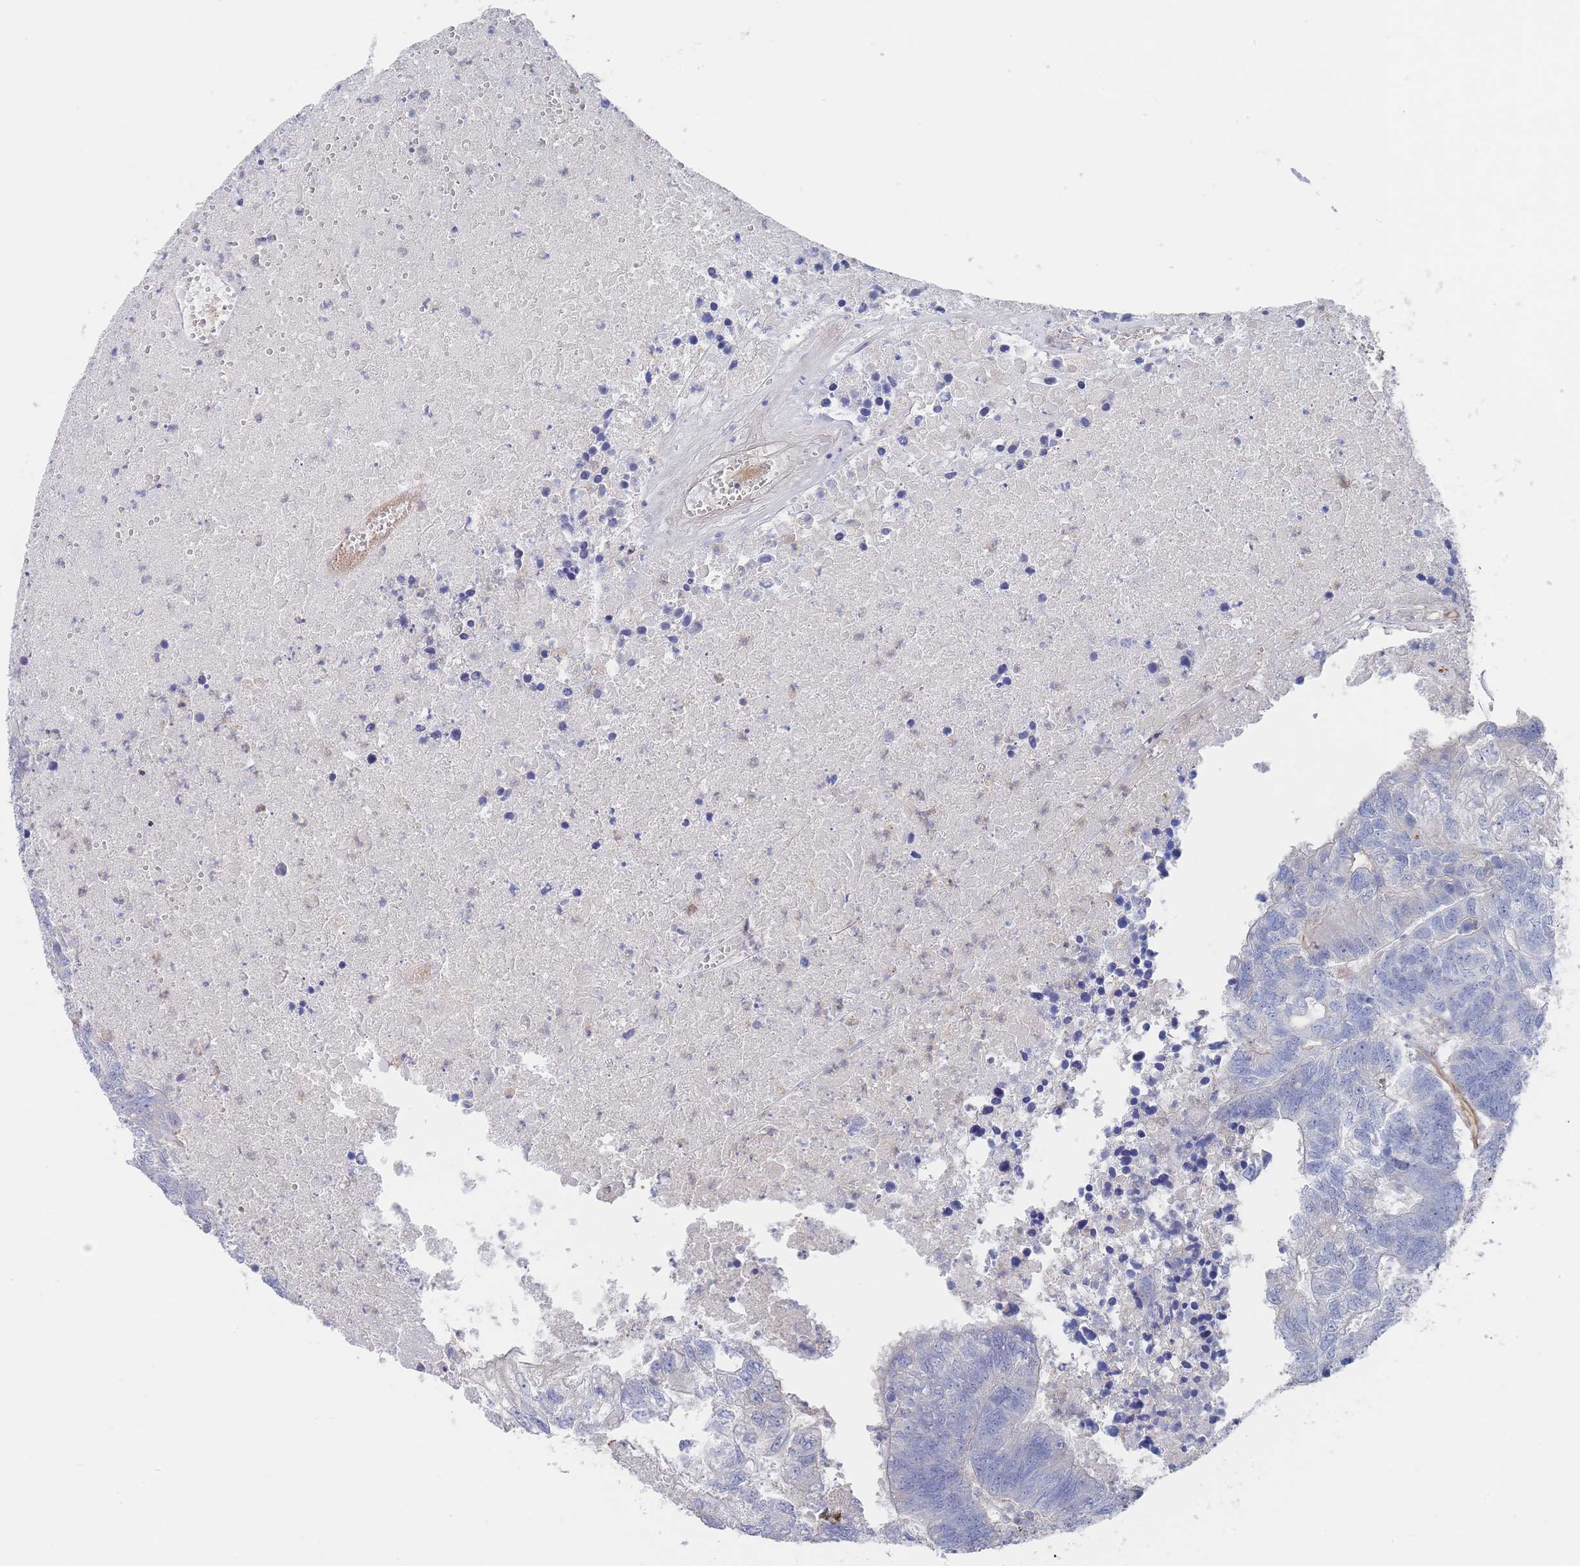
{"staining": {"intensity": "negative", "quantity": "none", "location": "none"}, "tissue": "colorectal cancer", "cell_type": "Tumor cells", "image_type": "cancer", "snomed": [{"axis": "morphology", "description": "Adenocarcinoma, NOS"}, {"axis": "topography", "description": "Colon"}], "caption": "The micrograph shows no significant expression in tumor cells of colorectal adenocarcinoma.", "gene": "G6PC1", "patient": {"sex": "female", "age": 48}}